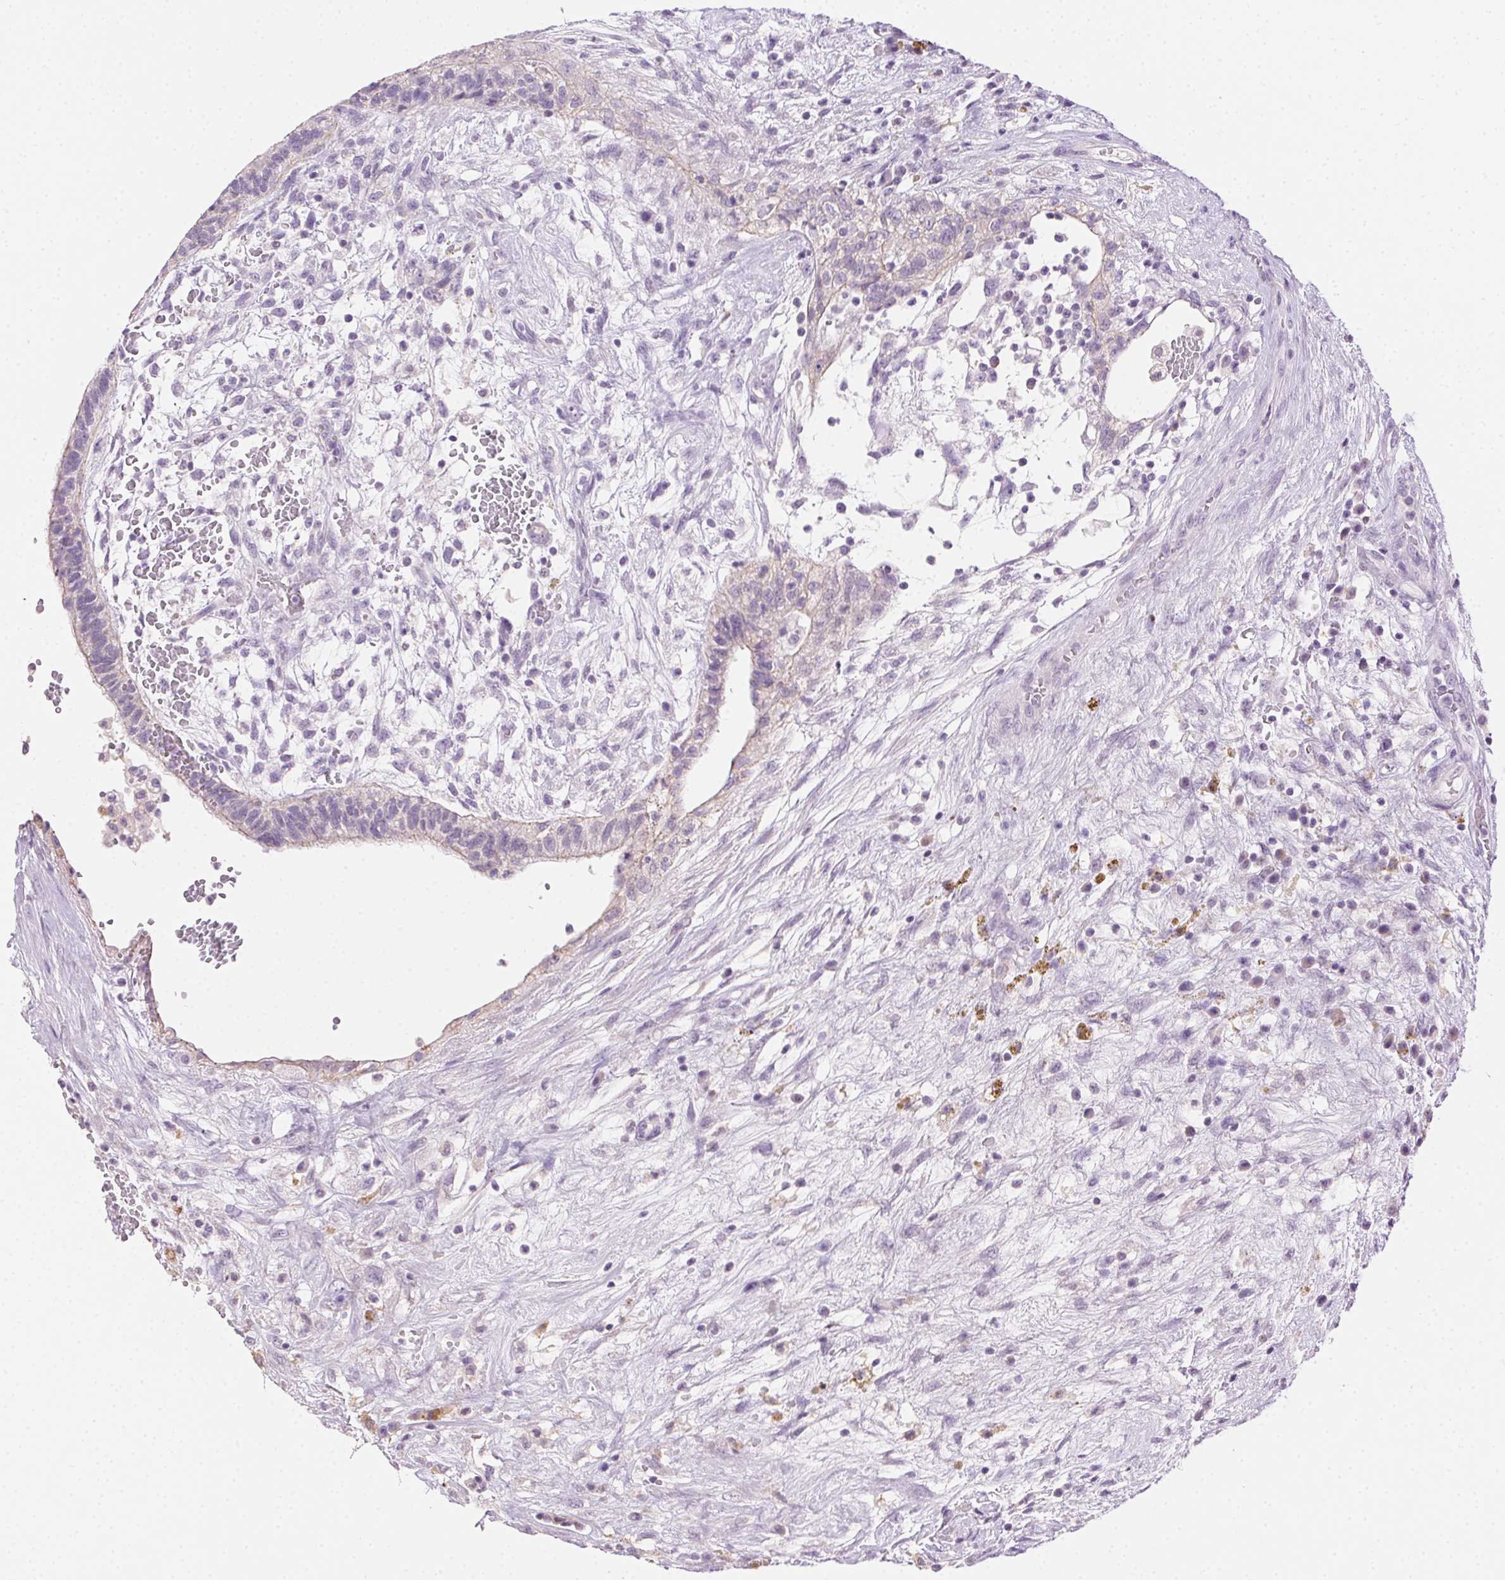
{"staining": {"intensity": "weak", "quantity": "<25%", "location": "cytoplasmic/membranous"}, "tissue": "testis cancer", "cell_type": "Tumor cells", "image_type": "cancer", "snomed": [{"axis": "morphology", "description": "Normal tissue, NOS"}, {"axis": "morphology", "description": "Carcinoma, Embryonal, NOS"}, {"axis": "topography", "description": "Testis"}], "caption": "High power microscopy histopathology image of an IHC histopathology image of testis cancer, revealing no significant expression in tumor cells.", "gene": "CLDN10", "patient": {"sex": "male", "age": 32}}